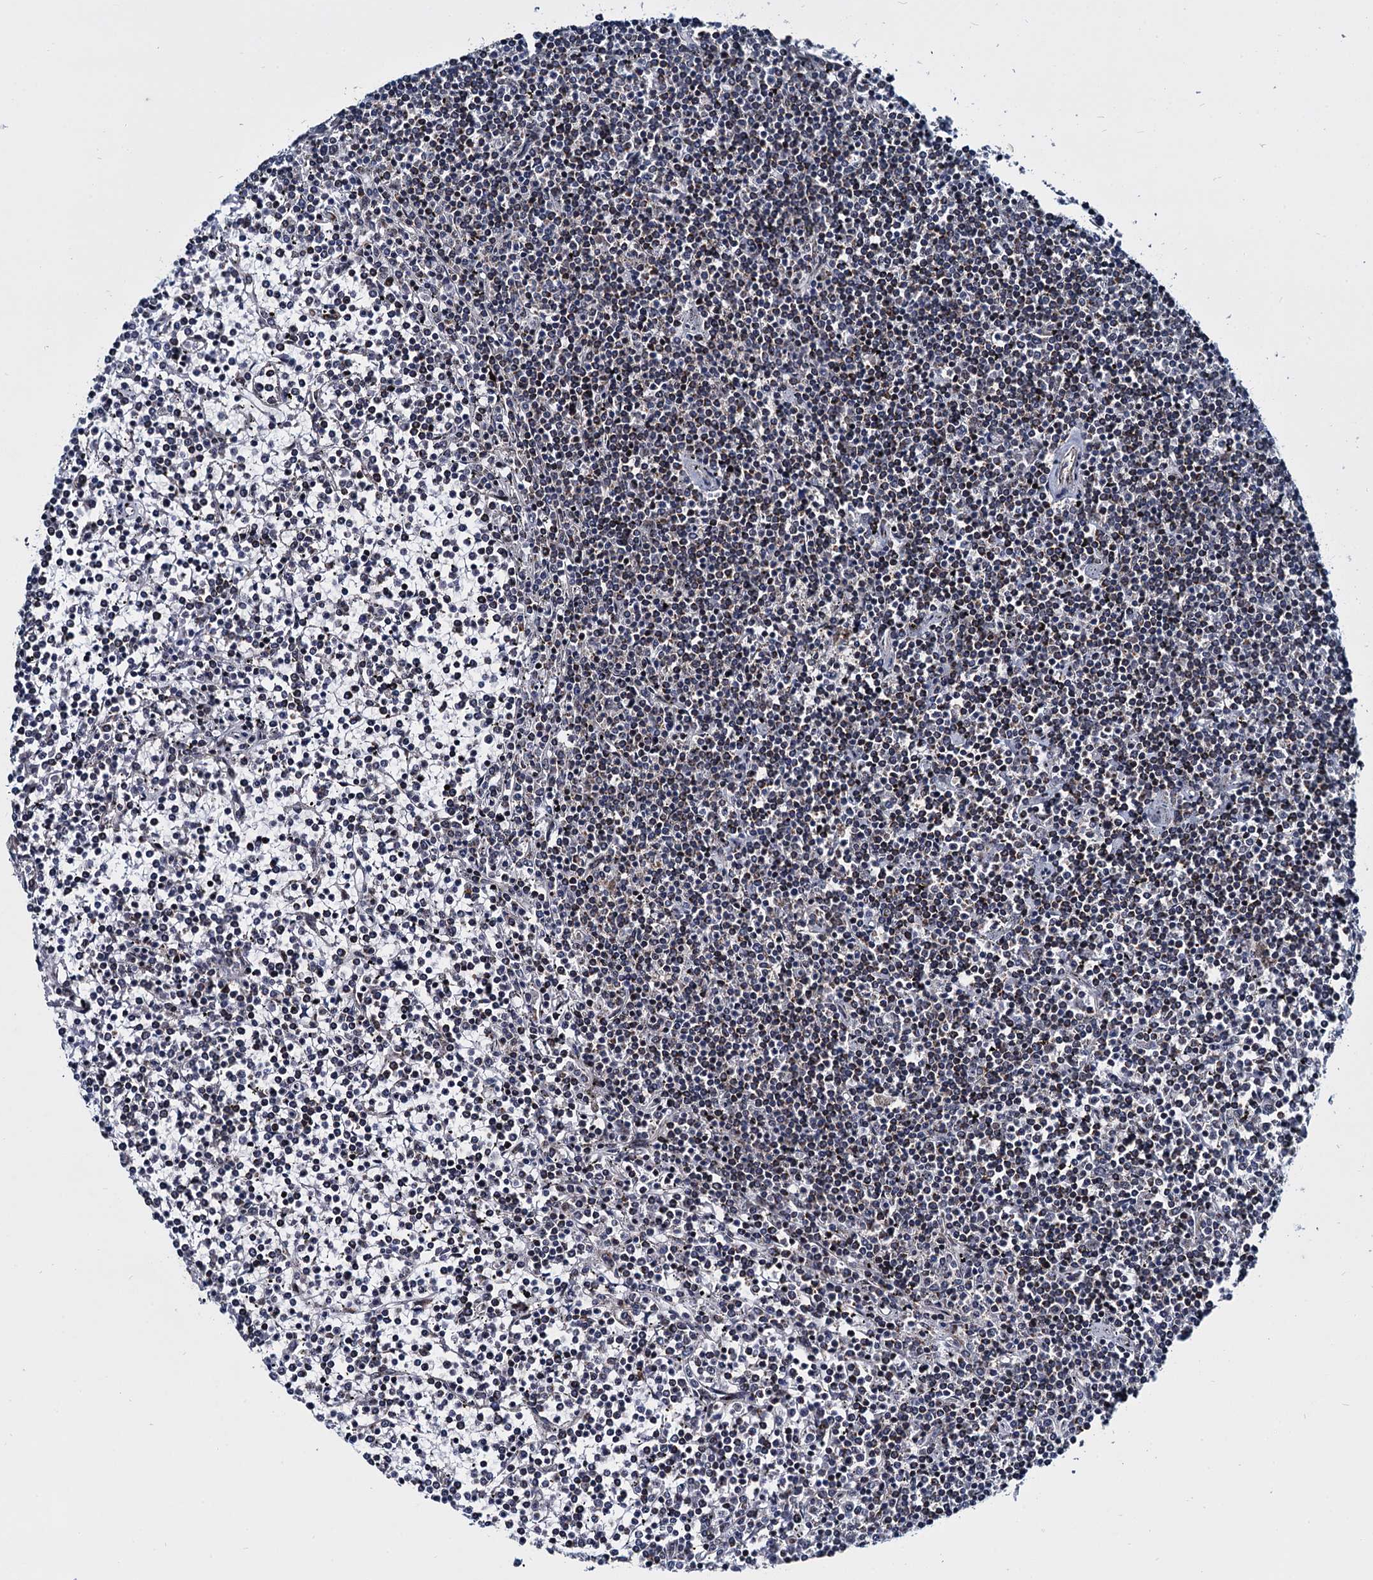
{"staining": {"intensity": "negative", "quantity": "none", "location": "none"}, "tissue": "lymphoma", "cell_type": "Tumor cells", "image_type": "cancer", "snomed": [{"axis": "morphology", "description": "Malignant lymphoma, non-Hodgkin's type, Low grade"}, {"axis": "topography", "description": "Spleen"}], "caption": "Immunohistochemical staining of human lymphoma displays no significant staining in tumor cells.", "gene": "ARHGAP42", "patient": {"sex": "female", "age": 19}}